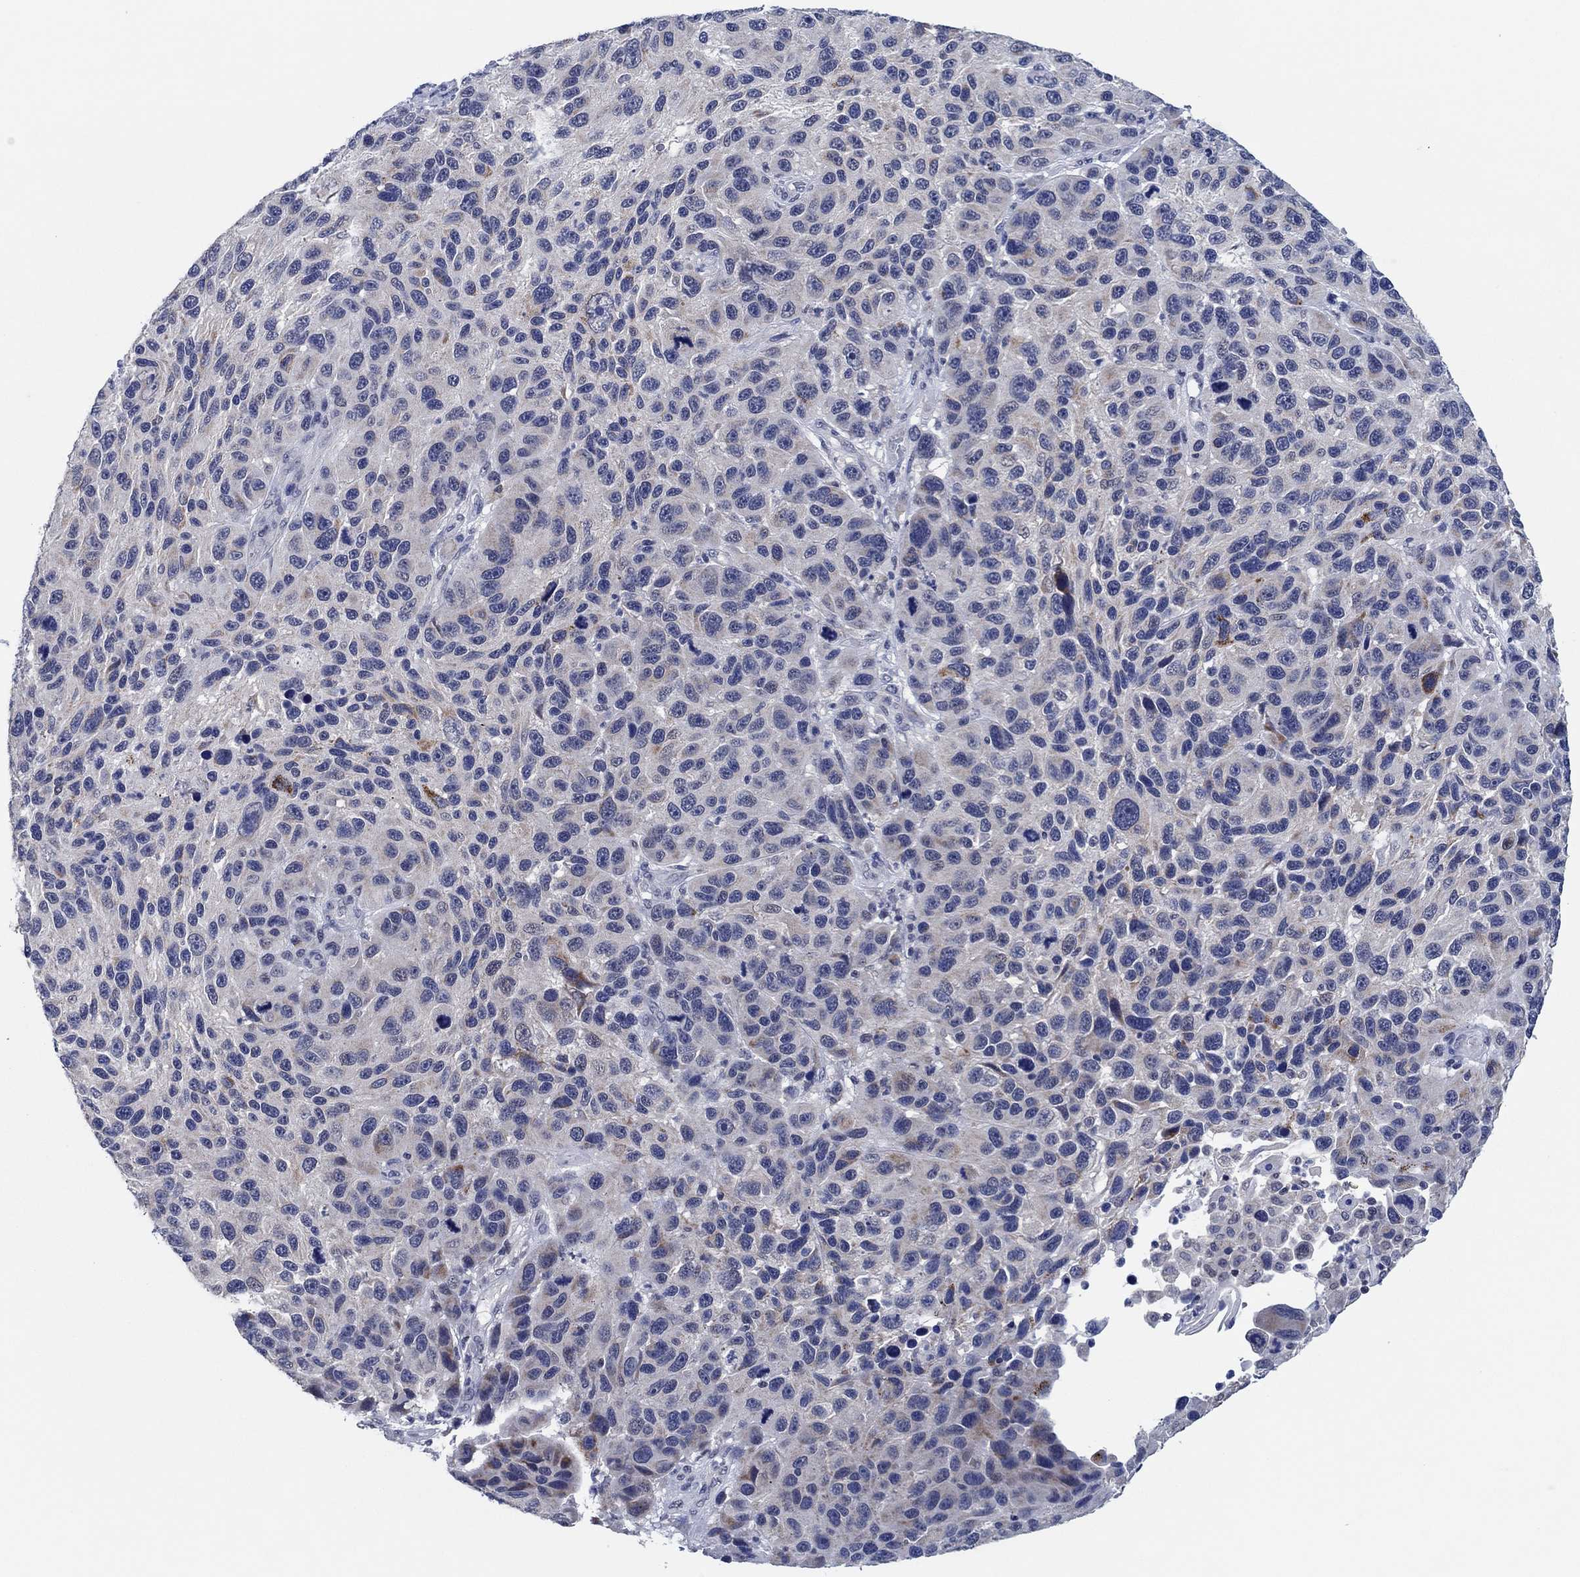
{"staining": {"intensity": "weak", "quantity": "<25%", "location": "cytoplasmic/membranous"}, "tissue": "melanoma", "cell_type": "Tumor cells", "image_type": "cancer", "snomed": [{"axis": "morphology", "description": "Malignant melanoma, NOS"}, {"axis": "topography", "description": "Skin"}], "caption": "Immunohistochemistry of human malignant melanoma exhibits no positivity in tumor cells. The staining is performed using DAB (3,3'-diaminobenzidine) brown chromogen with nuclei counter-stained in using hematoxylin.", "gene": "PRRT3", "patient": {"sex": "male", "age": 53}}